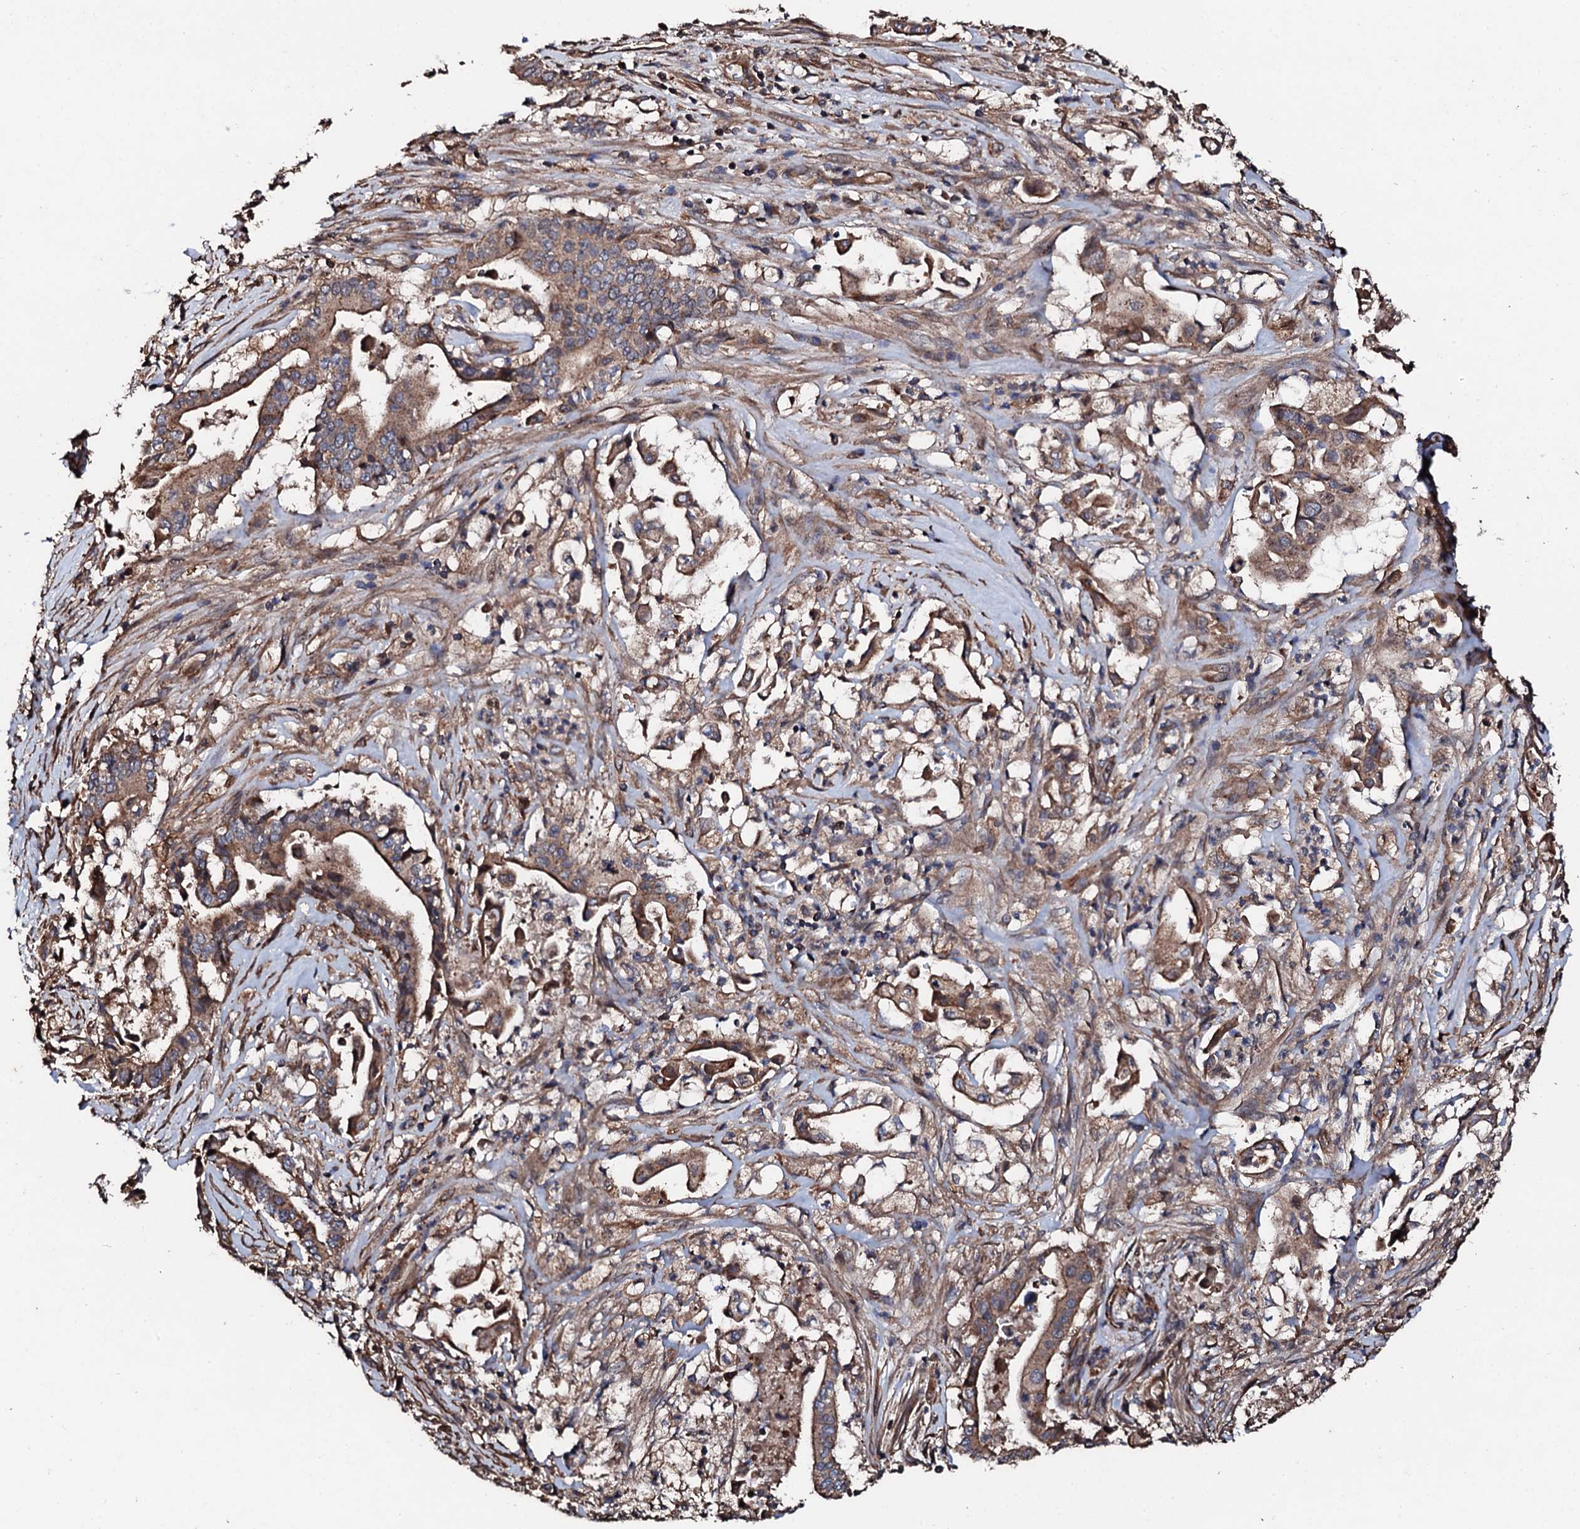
{"staining": {"intensity": "moderate", "quantity": ">75%", "location": "cytoplasmic/membranous"}, "tissue": "pancreatic cancer", "cell_type": "Tumor cells", "image_type": "cancer", "snomed": [{"axis": "morphology", "description": "Adenocarcinoma, NOS"}, {"axis": "topography", "description": "Pancreas"}], "caption": "A brown stain labels moderate cytoplasmic/membranous expression of a protein in adenocarcinoma (pancreatic) tumor cells.", "gene": "CKAP5", "patient": {"sex": "female", "age": 77}}